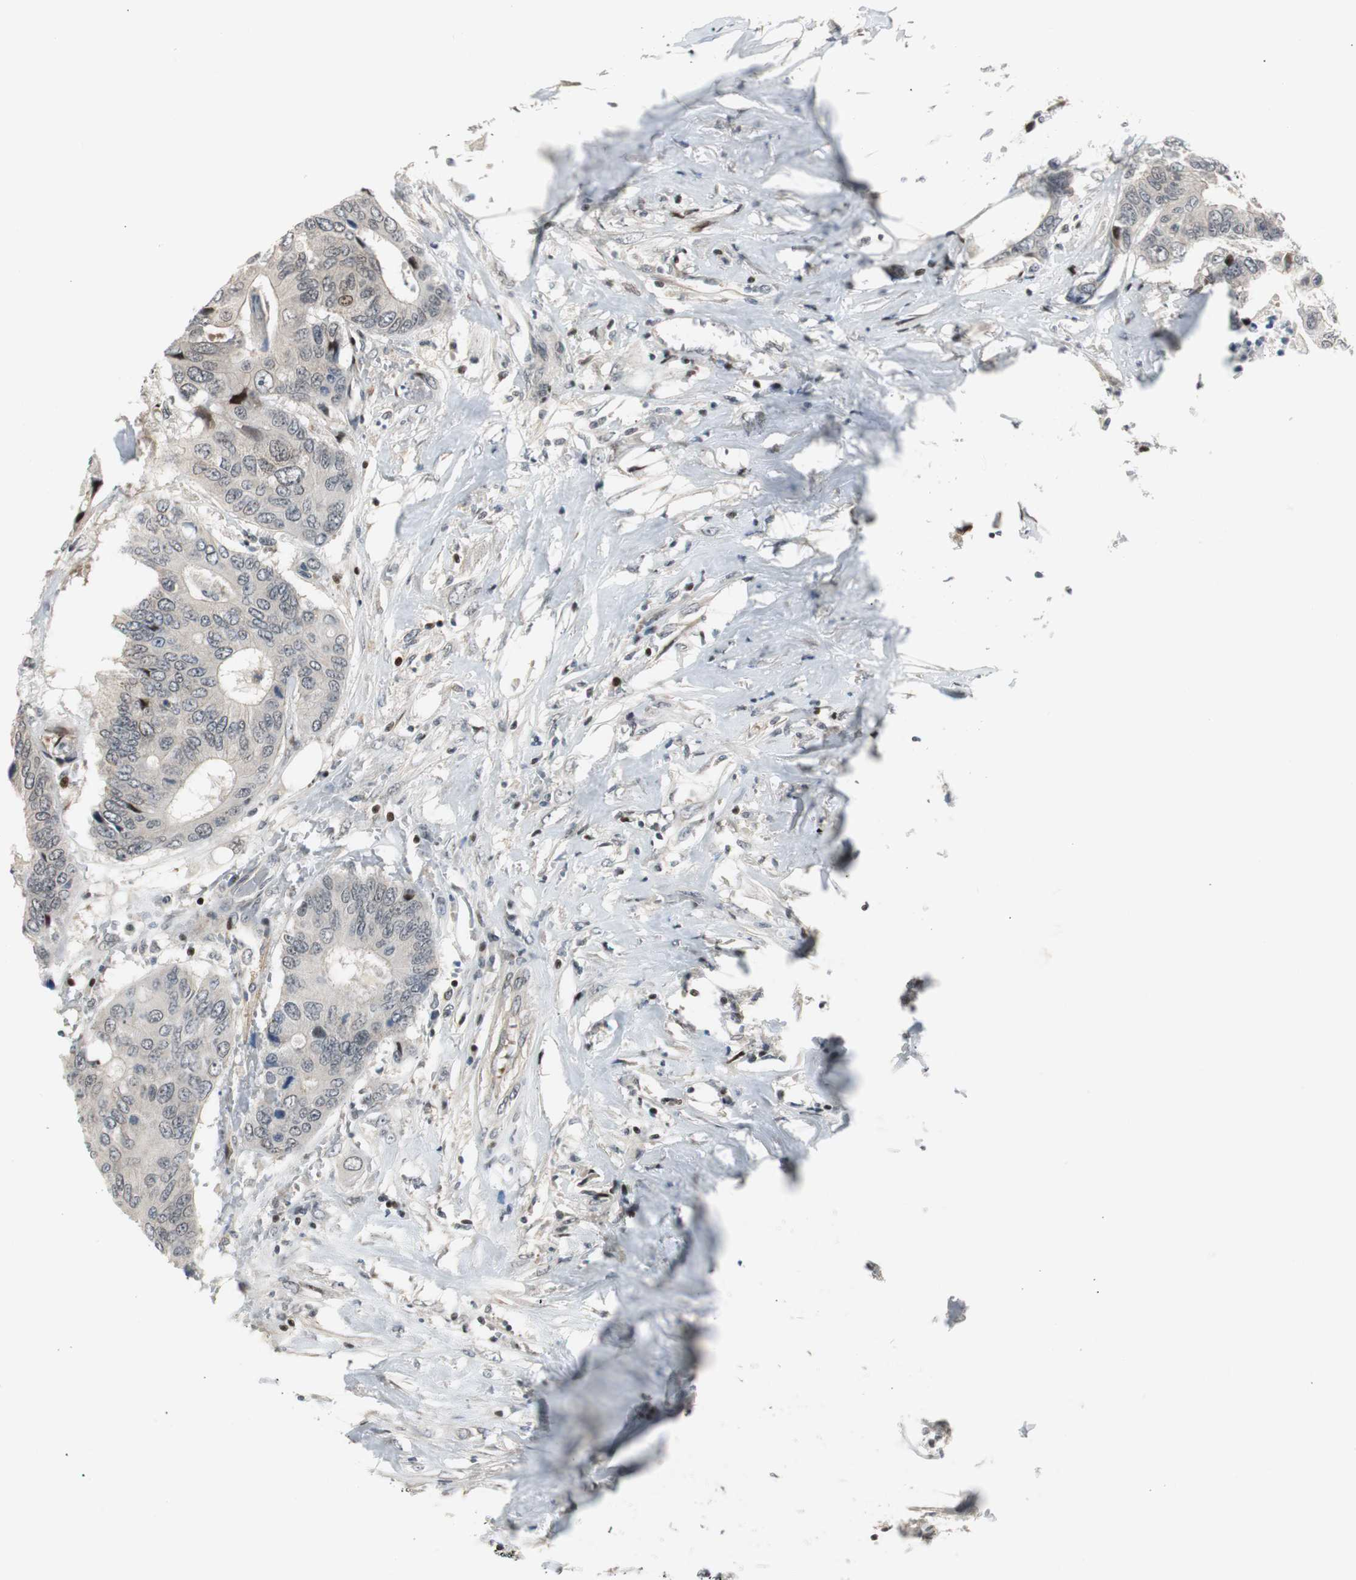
{"staining": {"intensity": "moderate", "quantity": "<25%", "location": "nuclear"}, "tissue": "colorectal cancer", "cell_type": "Tumor cells", "image_type": "cancer", "snomed": [{"axis": "morphology", "description": "Adenocarcinoma, NOS"}, {"axis": "topography", "description": "Rectum"}], "caption": "Adenocarcinoma (colorectal) stained with DAB IHC reveals low levels of moderate nuclear staining in approximately <25% of tumor cells.", "gene": "RAD1", "patient": {"sex": "male", "age": 55}}